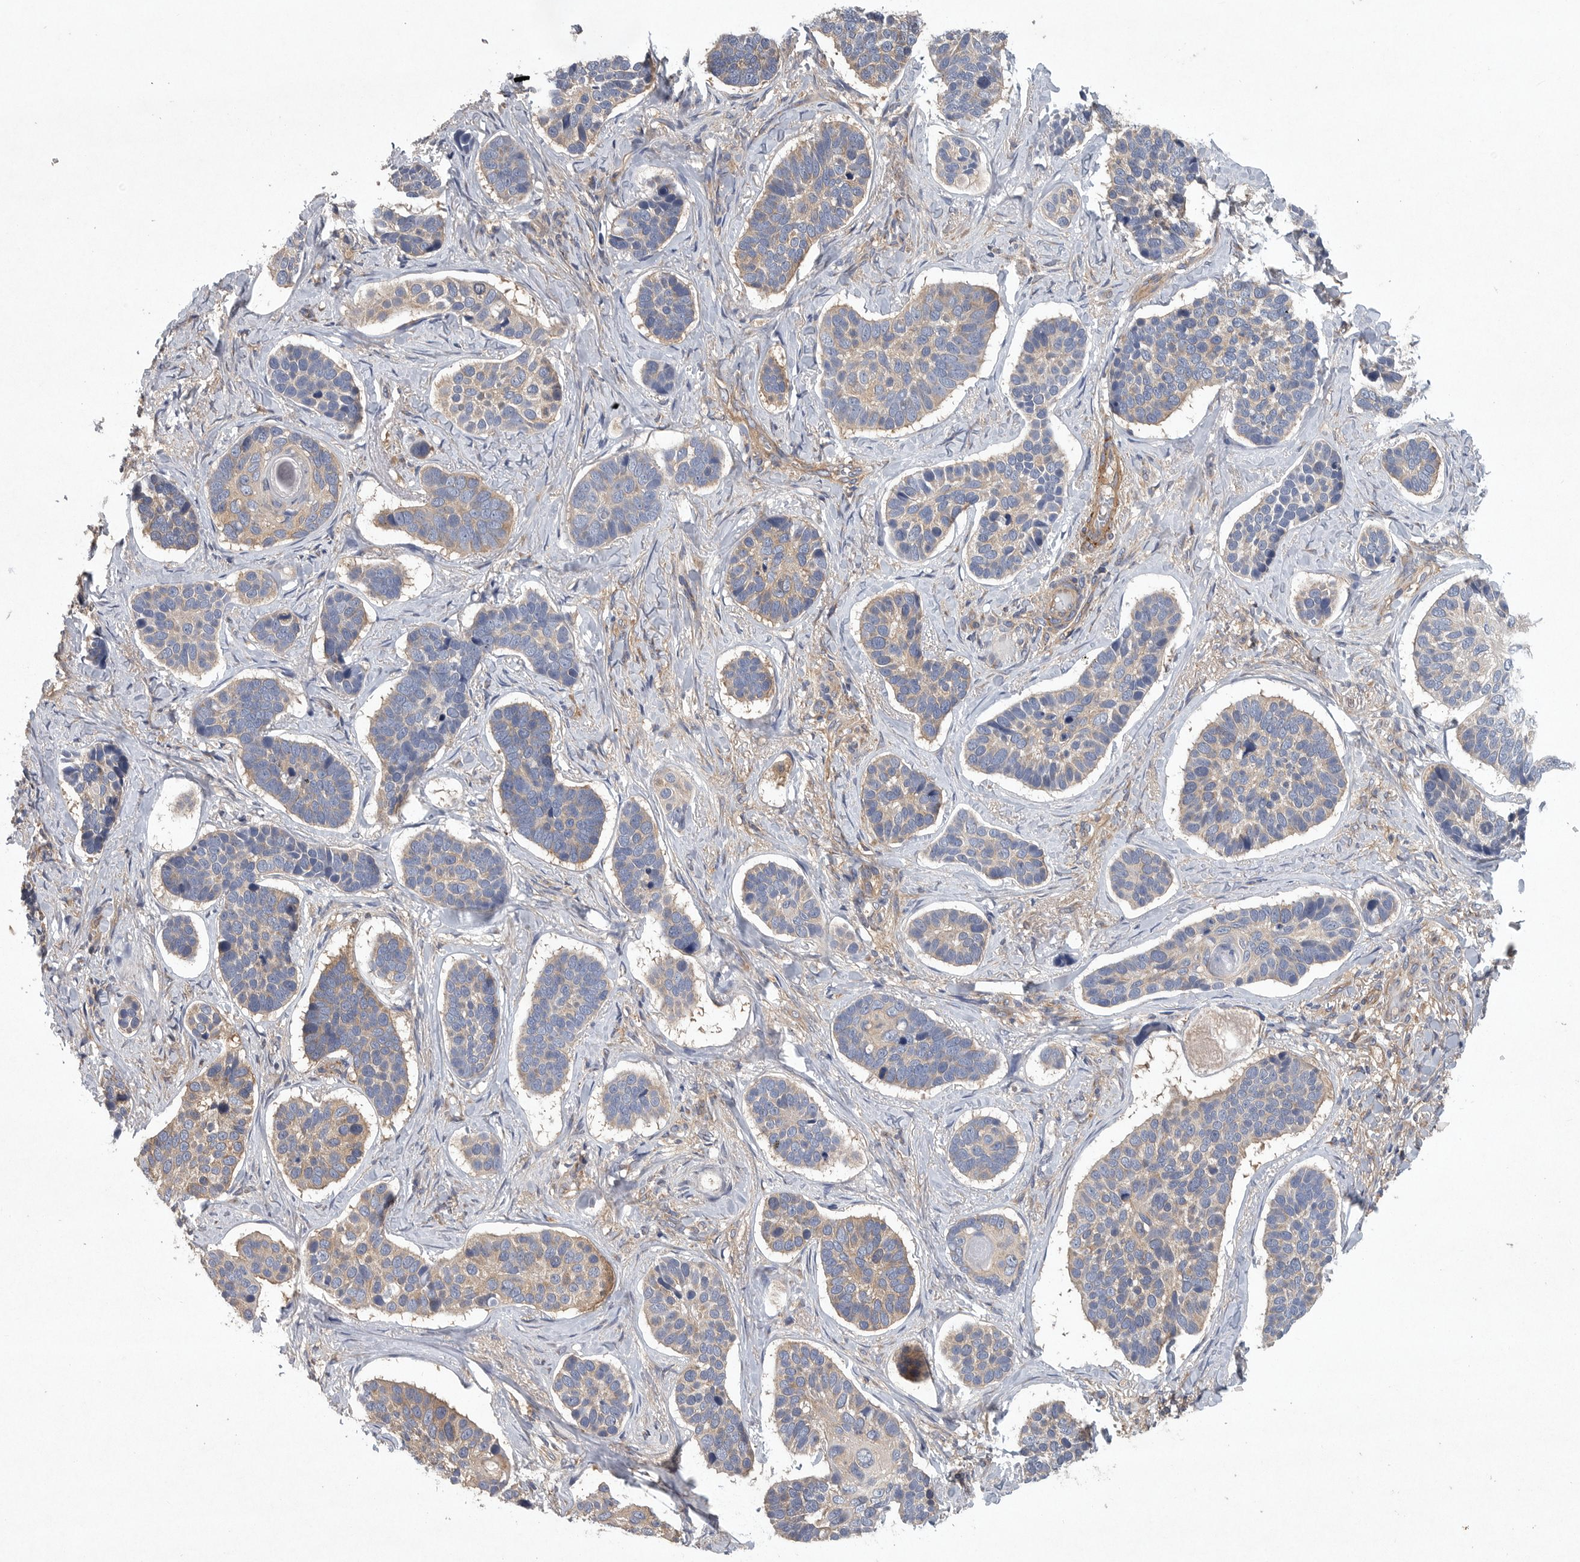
{"staining": {"intensity": "weak", "quantity": "25%-75%", "location": "cytoplasmic/membranous"}, "tissue": "skin cancer", "cell_type": "Tumor cells", "image_type": "cancer", "snomed": [{"axis": "morphology", "description": "Basal cell carcinoma"}, {"axis": "topography", "description": "Skin"}], "caption": "This is a micrograph of immunohistochemistry staining of skin basal cell carcinoma, which shows weak positivity in the cytoplasmic/membranous of tumor cells.", "gene": "OXR1", "patient": {"sex": "male", "age": 62}}